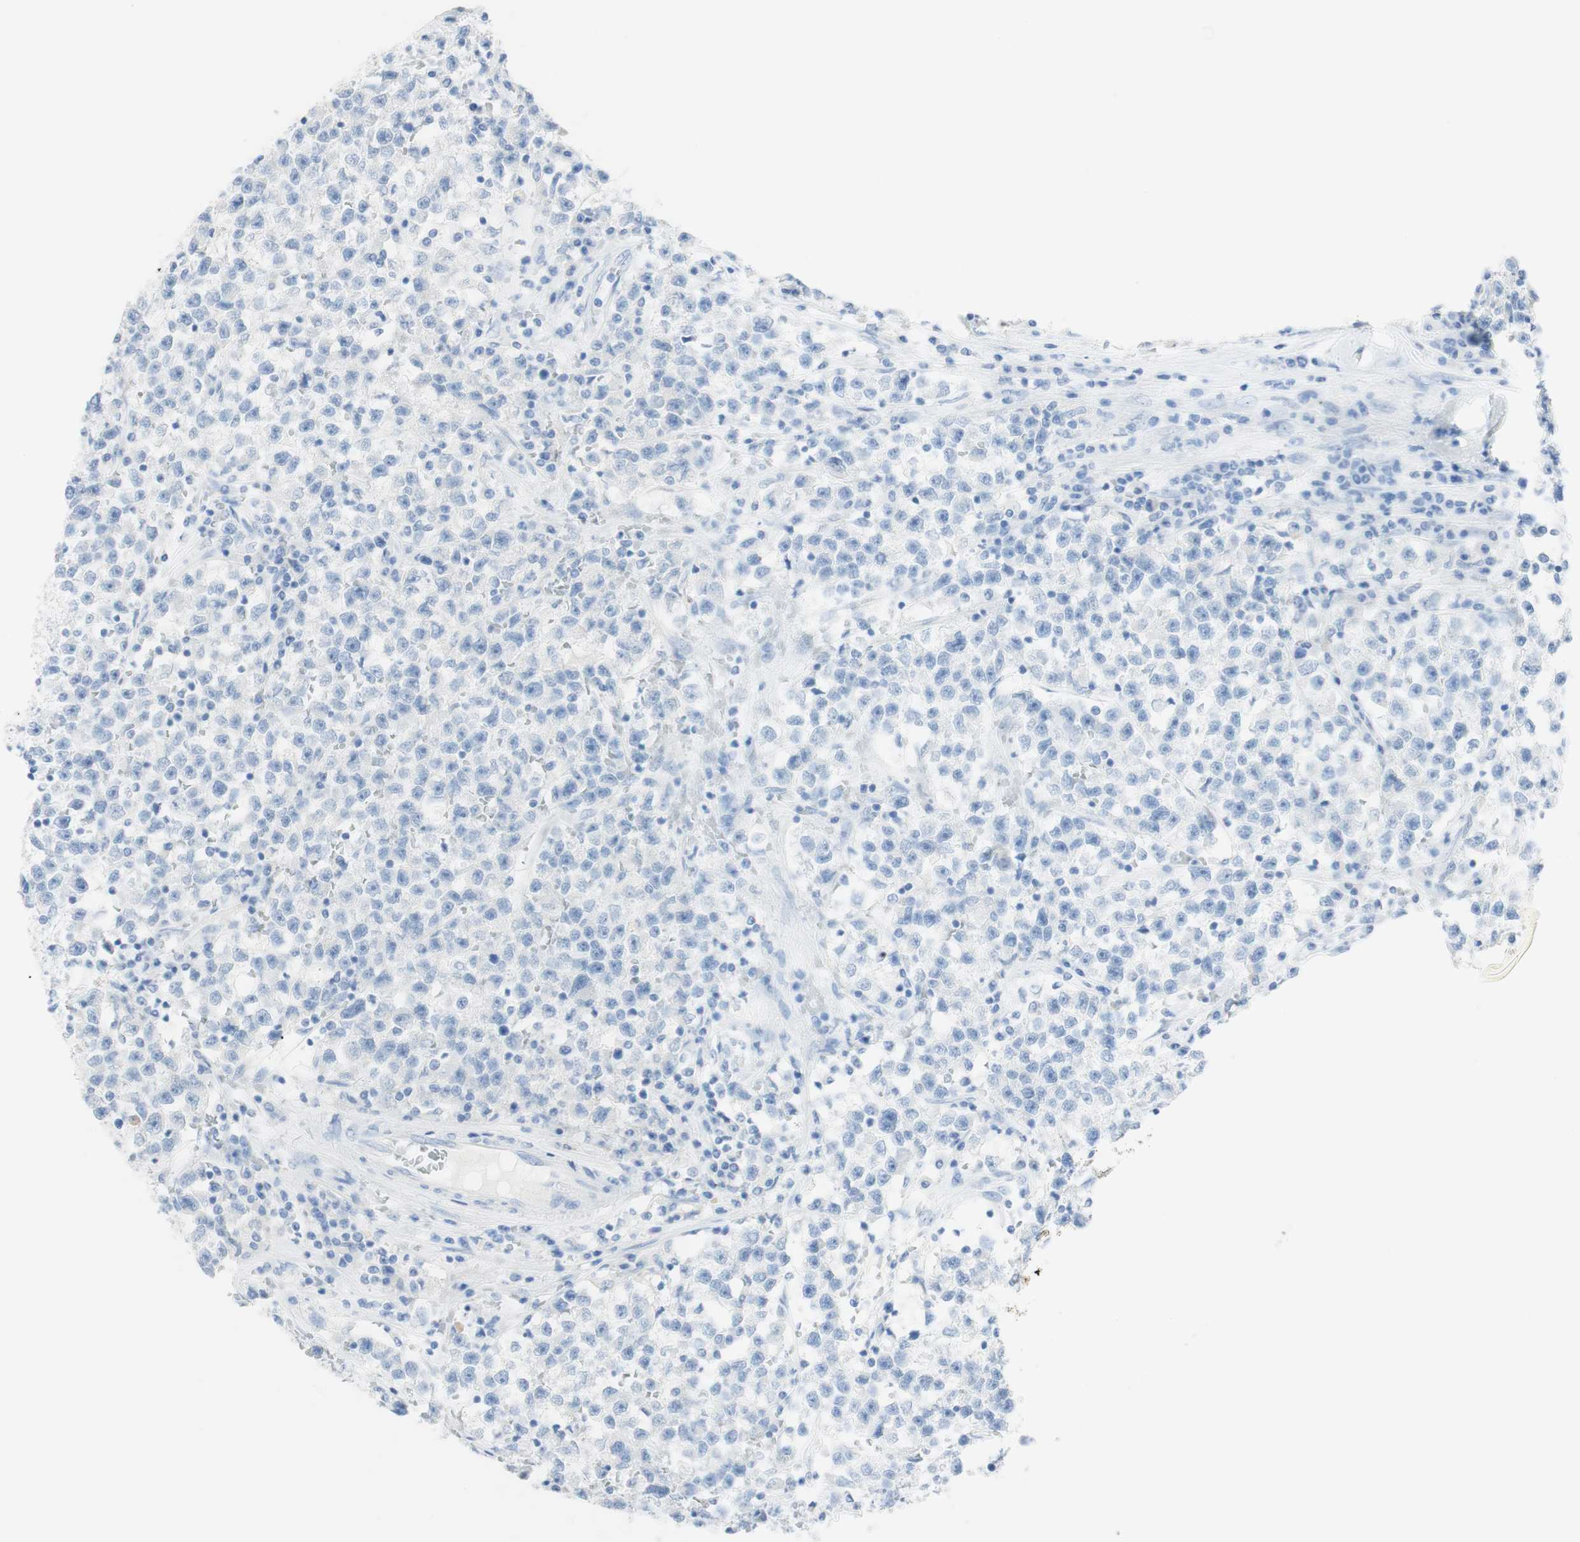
{"staining": {"intensity": "negative", "quantity": "none", "location": "none"}, "tissue": "testis cancer", "cell_type": "Tumor cells", "image_type": "cancer", "snomed": [{"axis": "morphology", "description": "Seminoma, NOS"}, {"axis": "topography", "description": "Testis"}], "caption": "Protein analysis of seminoma (testis) reveals no significant staining in tumor cells.", "gene": "TPO", "patient": {"sex": "male", "age": 22}}